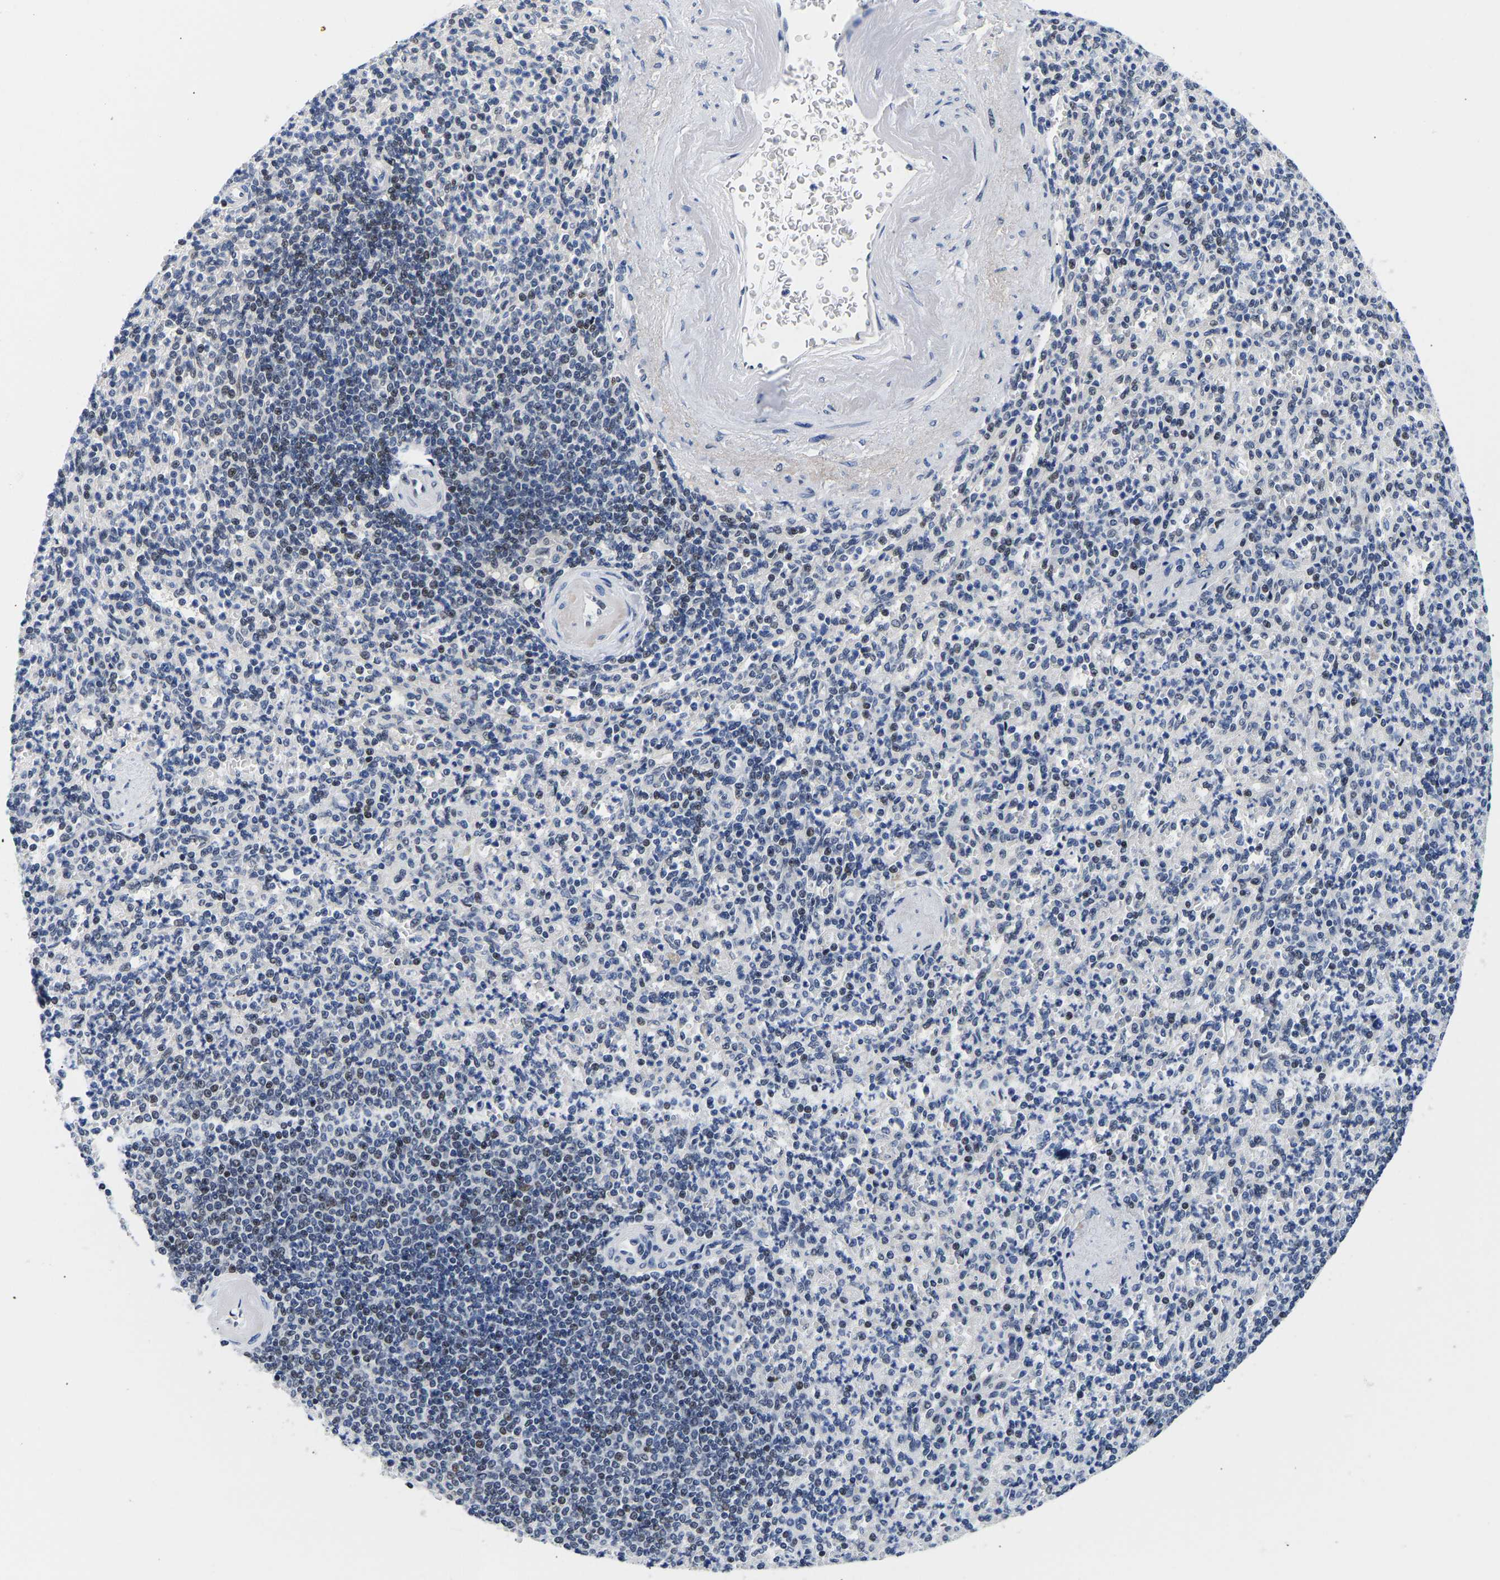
{"staining": {"intensity": "moderate", "quantity": "<25%", "location": "nuclear"}, "tissue": "spleen", "cell_type": "Cells in red pulp", "image_type": "normal", "snomed": [{"axis": "morphology", "description": "Normal tissue, NOS"}, {"axis": "topography", "description": "Spleen"}], "caption": "This is an image of IHC staining of benign spleen, which shows moderate positivity in the nuclear of cells in red pulp.", "gene": "PTRHD1", "patient": {"sex": "female", "age": 74}}